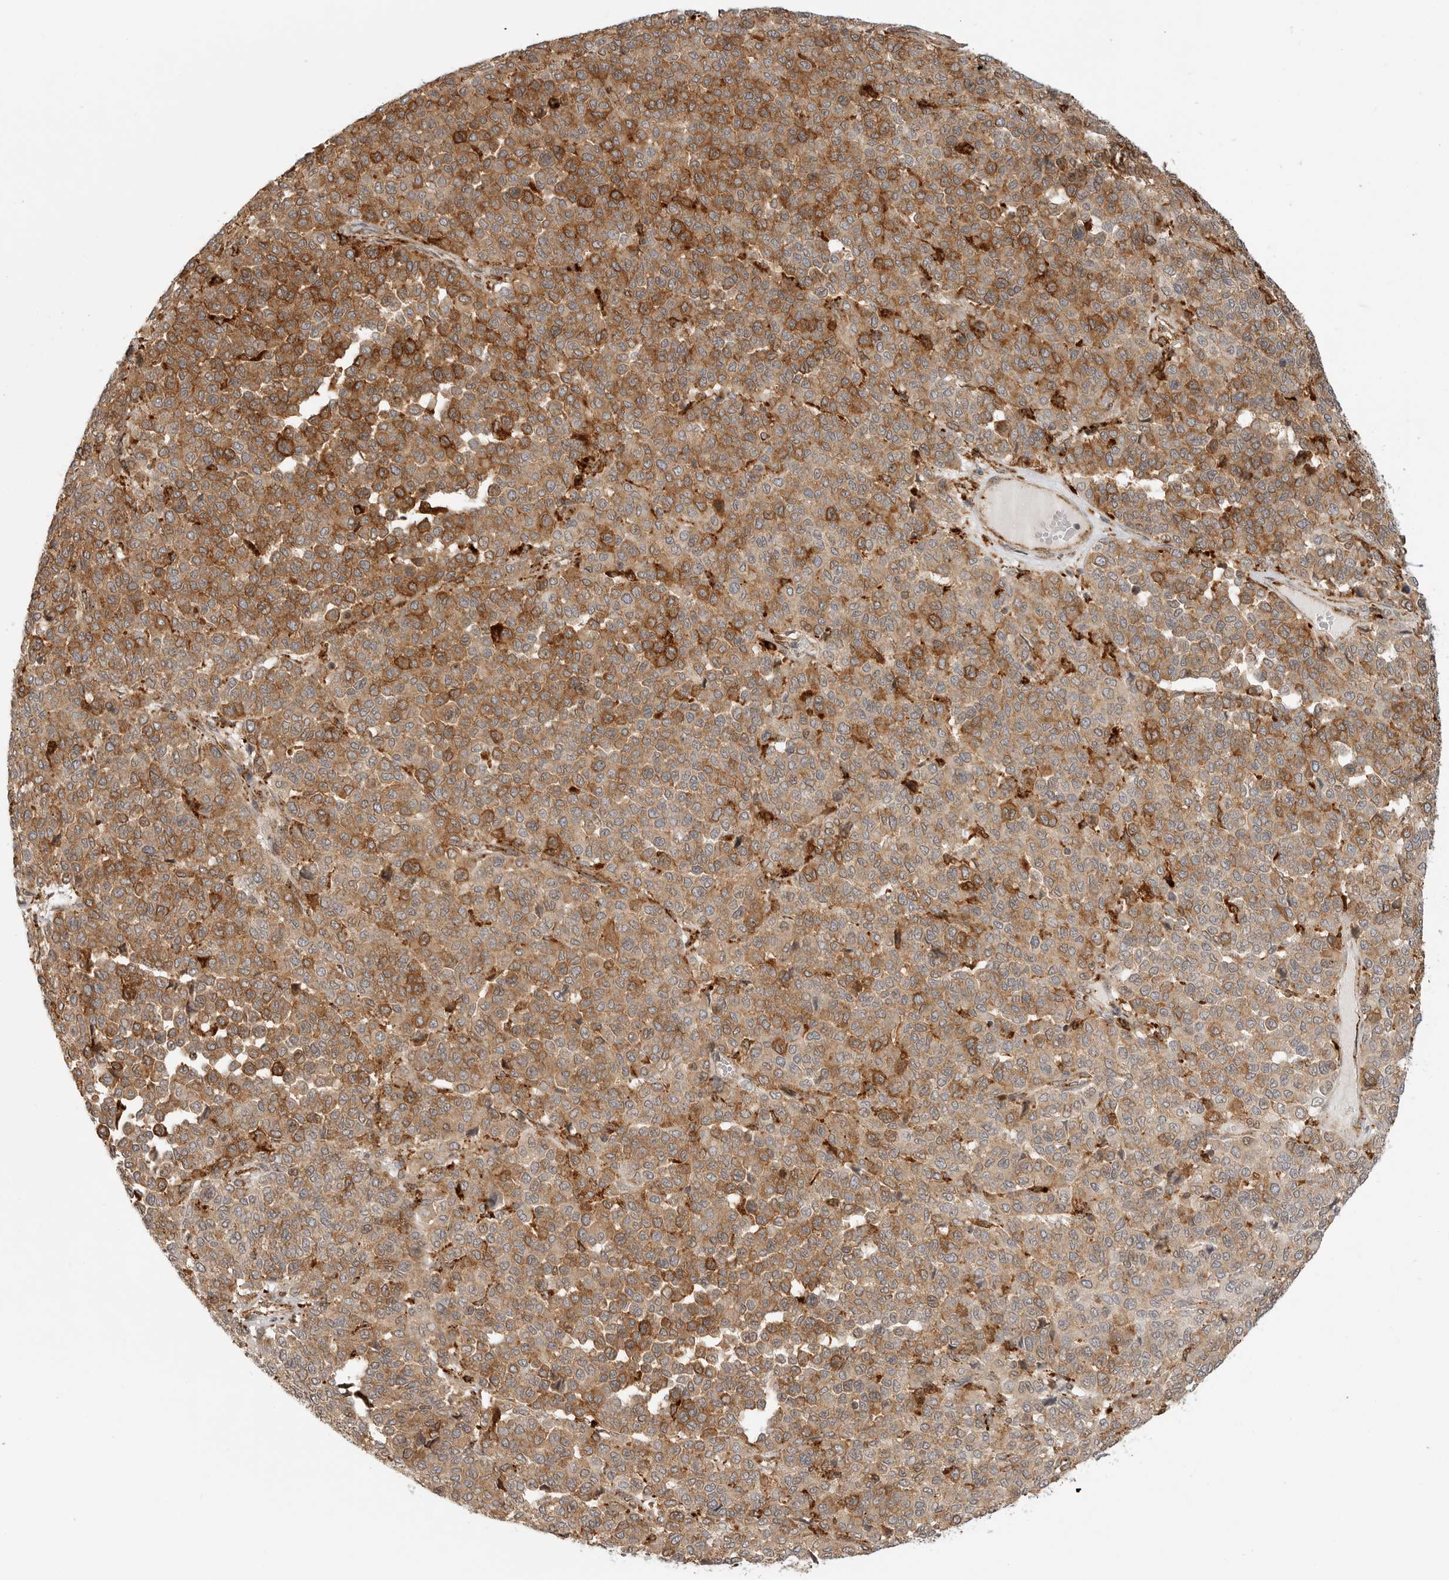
{"staining": {"intensity": "moderate", "quantity": ">75%", "location": "cytoplasmic/membranous"}, "tissue": "melanoma", "cell_type": "Tumor cells", "image_type": "cancer", "snomed": [{"axis": "morphology", "description": "Malignant melanoma, Metastatic site"}, {"axis": "topography", "description": "Pancreas"}], "caption": "Protein staining reveals moderate cytoplasmic/membranous expression in approximately >75% of tumor cells in malignant melanoma (metastatic site).", "gene": "IDUA", "patient": {"sex": "female", "age": 30}}